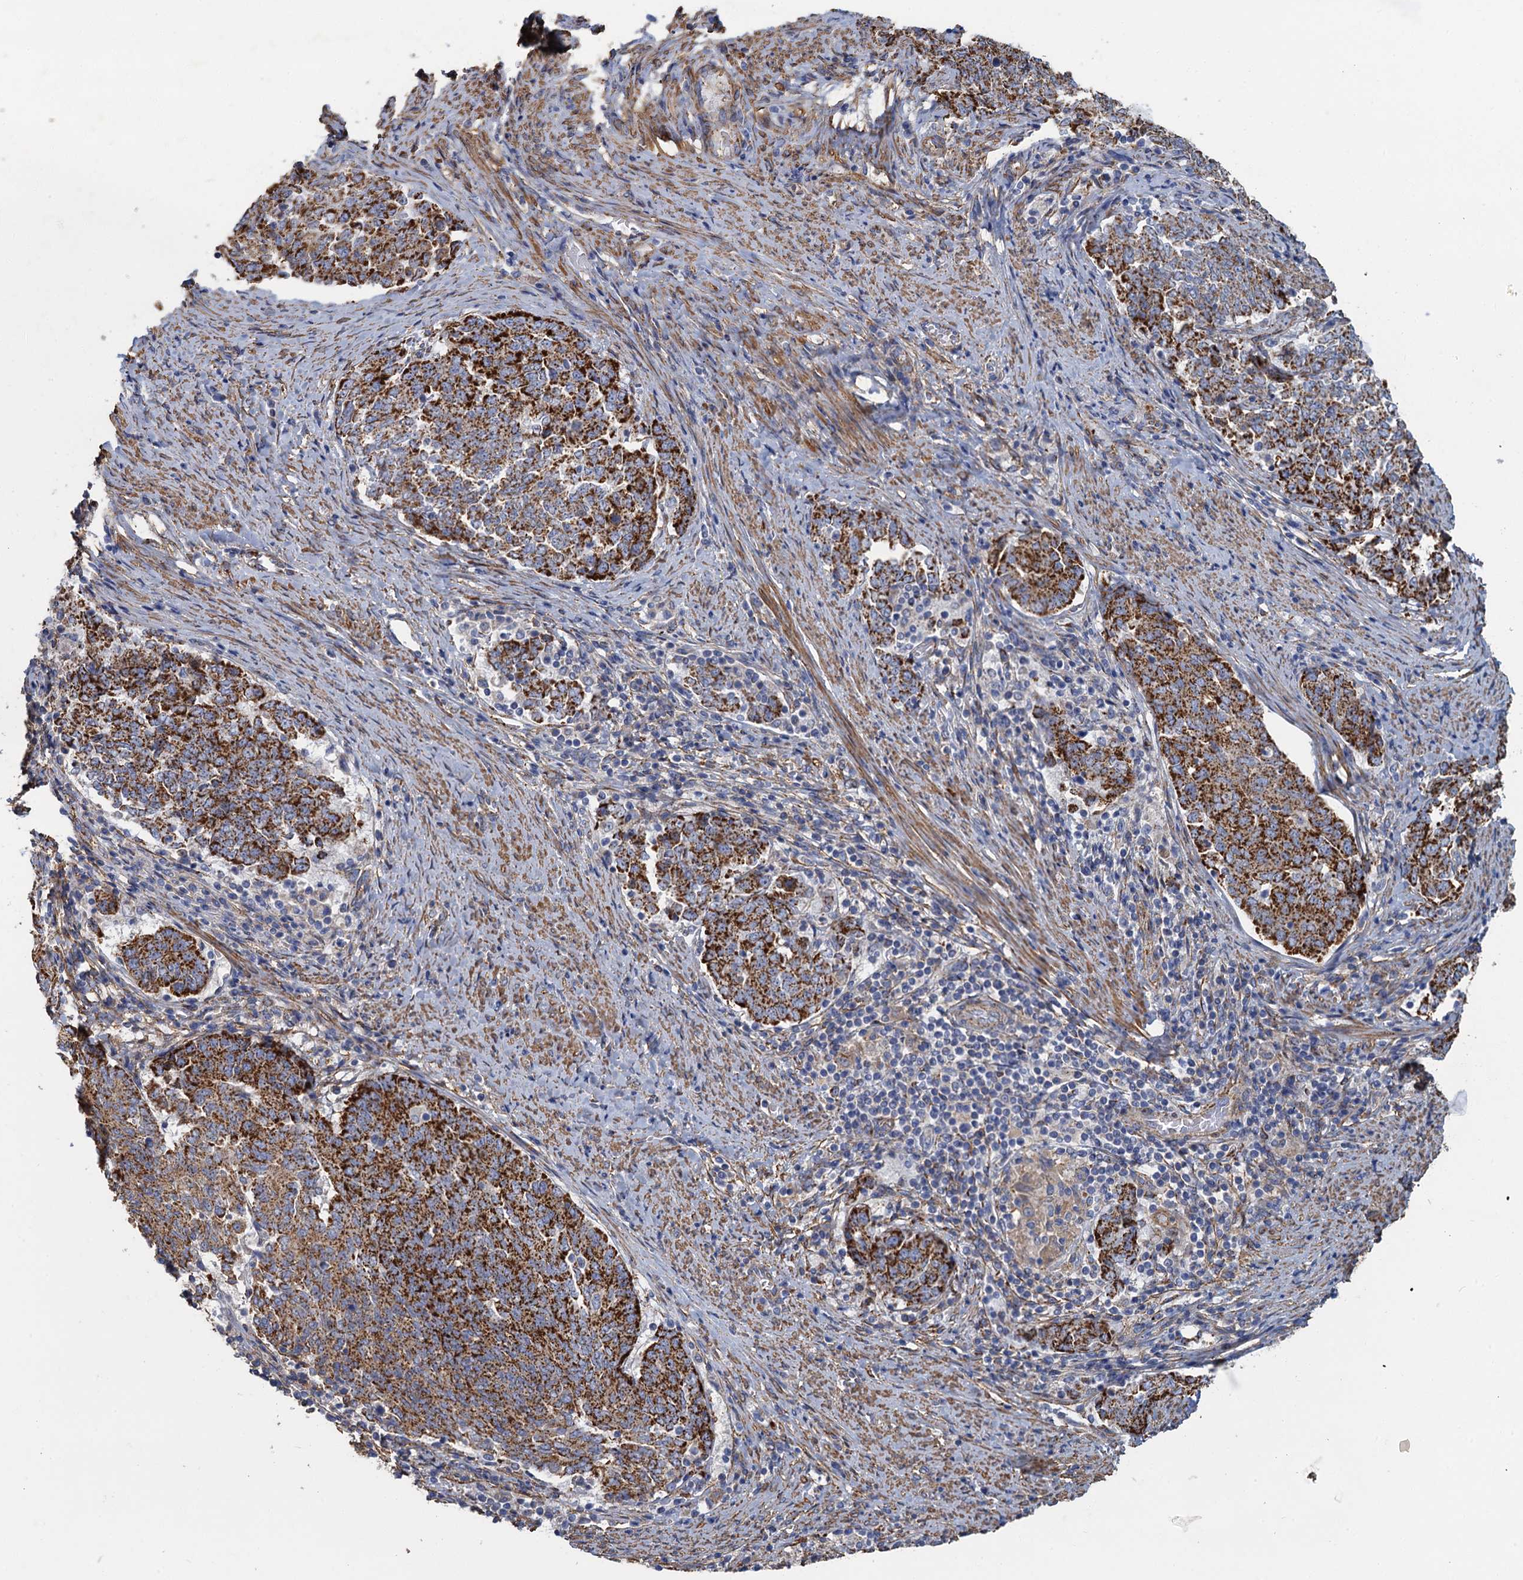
{"staining": {"intensity": "strong", "quantity": ">75%", "location": "cytoplasmic/membranous"}, "tissue": "endometrial cancer", "cell_type": "Tumor cells", "image_type": "cancer", "snomed": [{"axis": "morphology", "description": "Adenocarcinoma, NOS"}, {"axis": "topography", "description": "Endometrium"}], "caption": "DAB immunohistochemical staining of adenocarcinoma (endometrial) reveals strong cytoplasmic/membranous protein expression in about >75% of tumor cells.", "gene": "GCSH", "patient": {"sex": "female", "age": 80}}